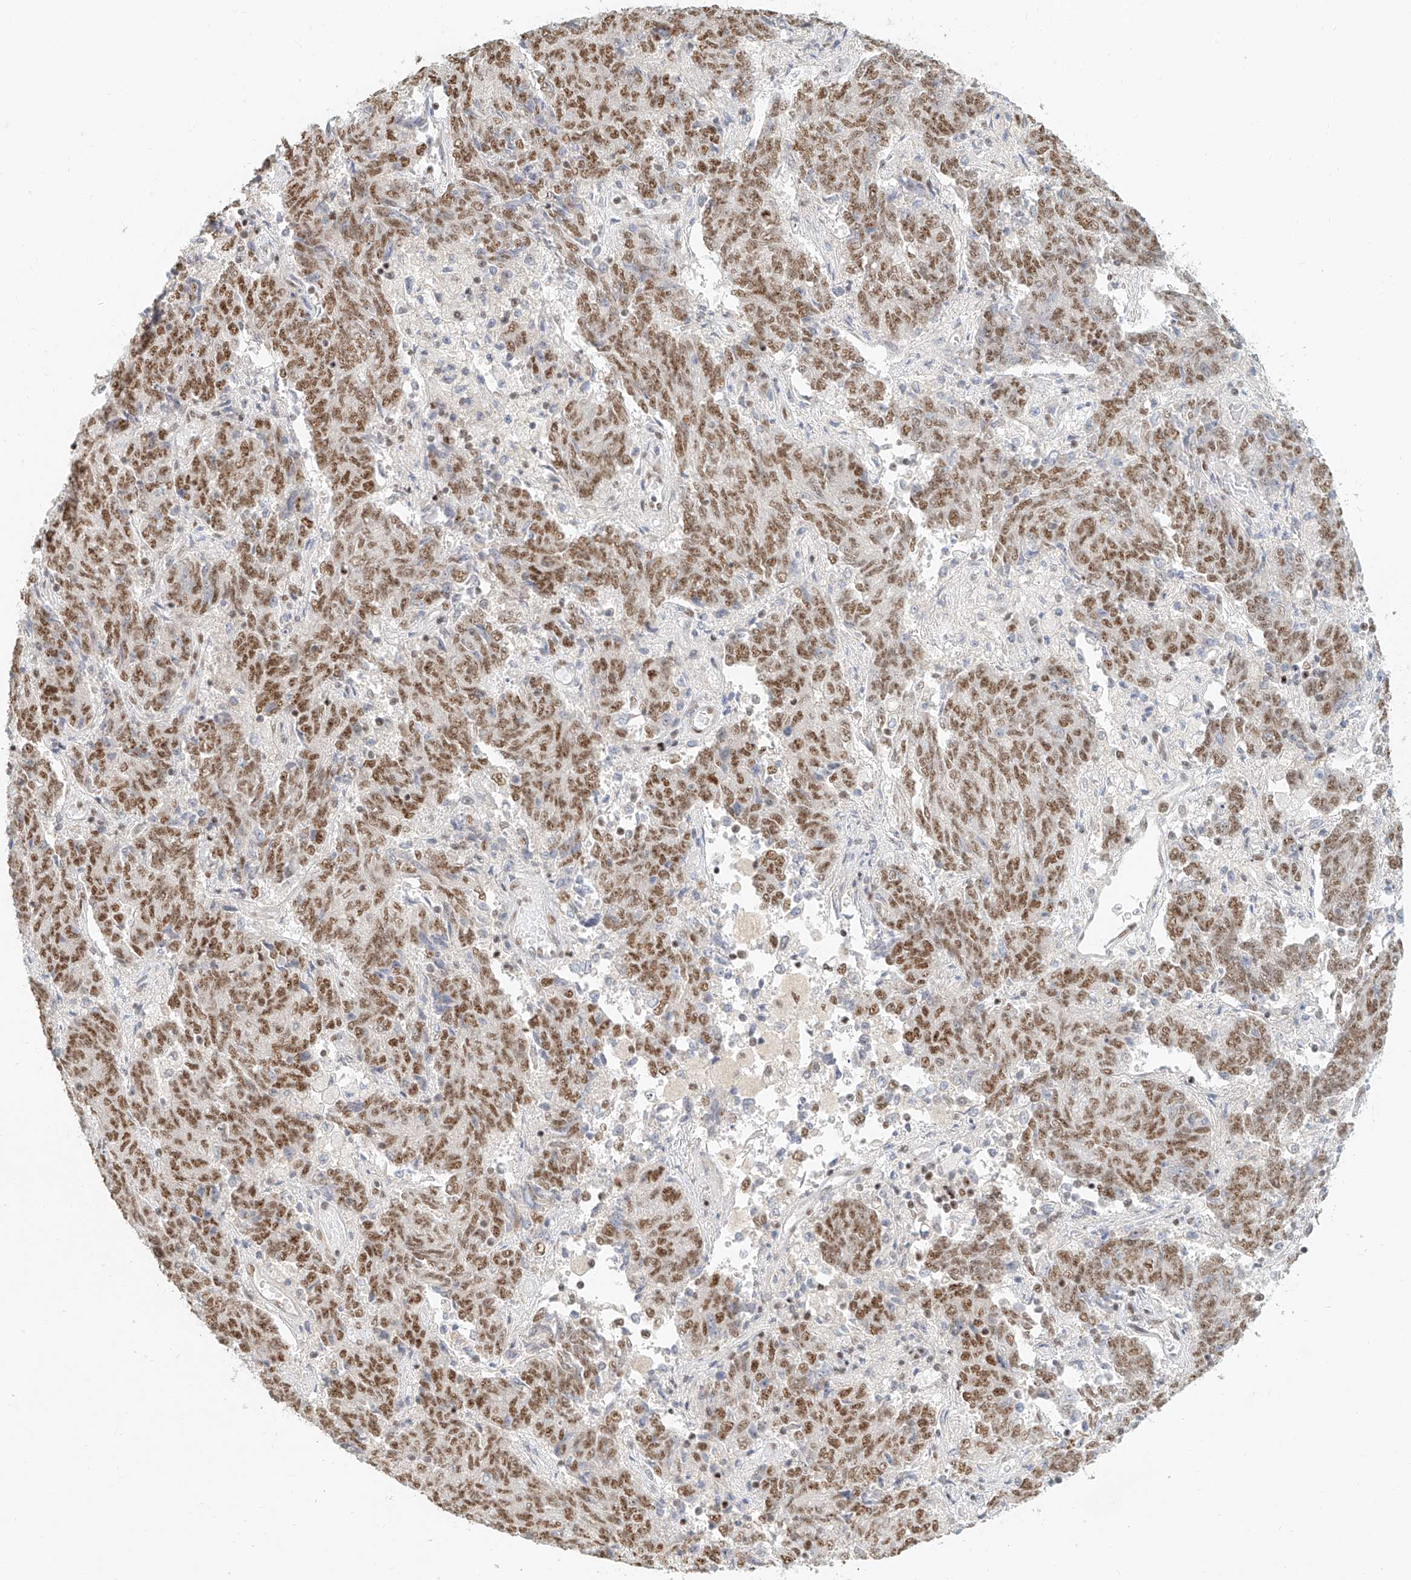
{"staining": {"intensity": "moderate", "quantity": ">75%", "location": "nuclear"}, "tissue": "endometrial cancer", "cell_type": "Tumor cells", "image_type": "cancer", "snomed": [{"axis": "morphology", "description": "Adenocarcinoma, NOS"}, {"axis": "topography", "description": "Endometrium"}], "caption": "Immunohistochemical staining of endometrial cancer shows moderate nuclear protein positivity in approximately >75% of tumor cells. (Brightfield microscopy of DAB IHC at high magnification).", "gene": "CXorf58", "patient": {"sex": "female", "age": 80}}